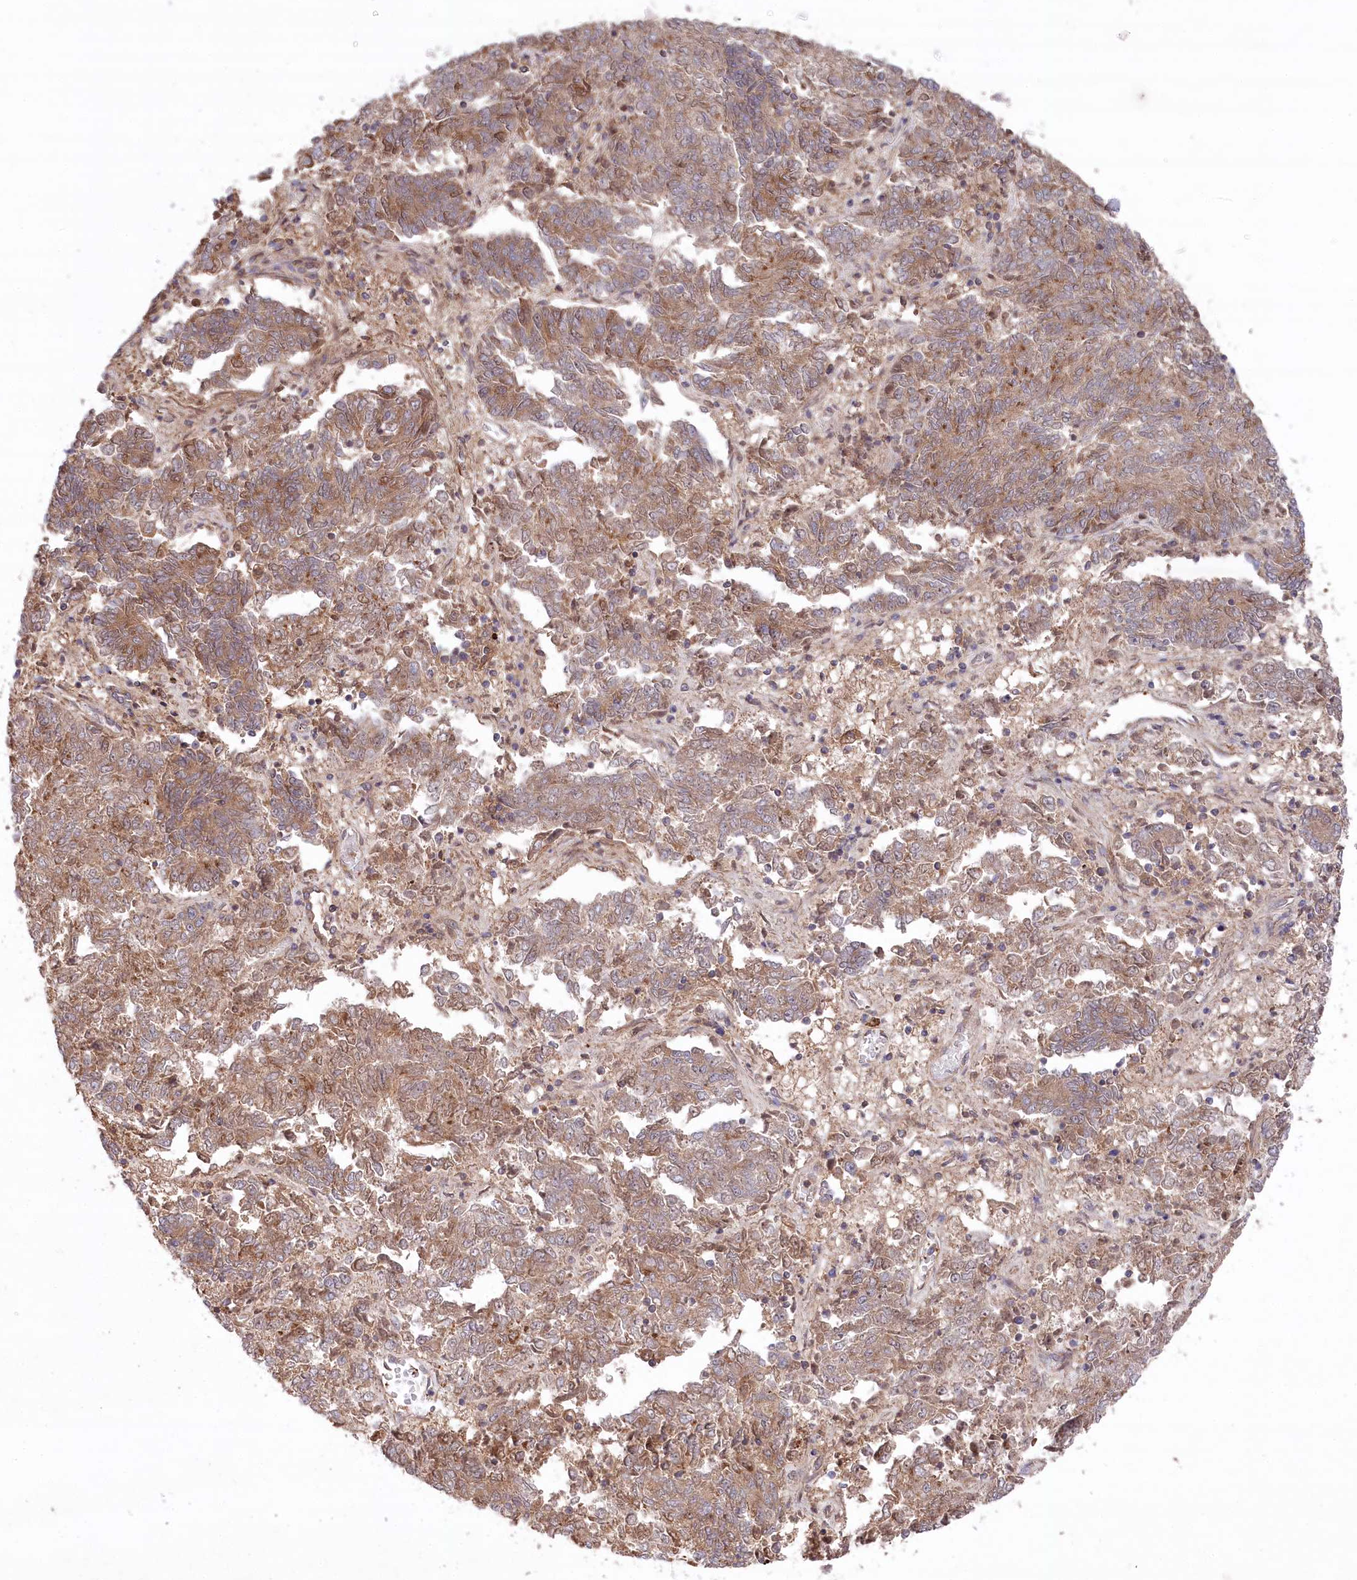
{"staining": {"intensity": "moderate", "quantity": ">75%", "location": "cytoplasmic/membranous"}, "tissue": "endometrial cancer", "cell_type": "Tumor cells", "image_type": "cancer", "snomed": [{"axis": "morphology", "description": "Adenocarcinoma, NOS"}, {"axis": "topography", "description": "Endometrium"}], "caption": "High-power microscopy captured an immunohistochemistry (IHC) micrograph of endometrial cancer, revealing moderate cytoplasmic/membranous expression in about >75% of tumor cells.", "gene": "PPP1R21", "patient": {"sex": "female", "age": 80}}